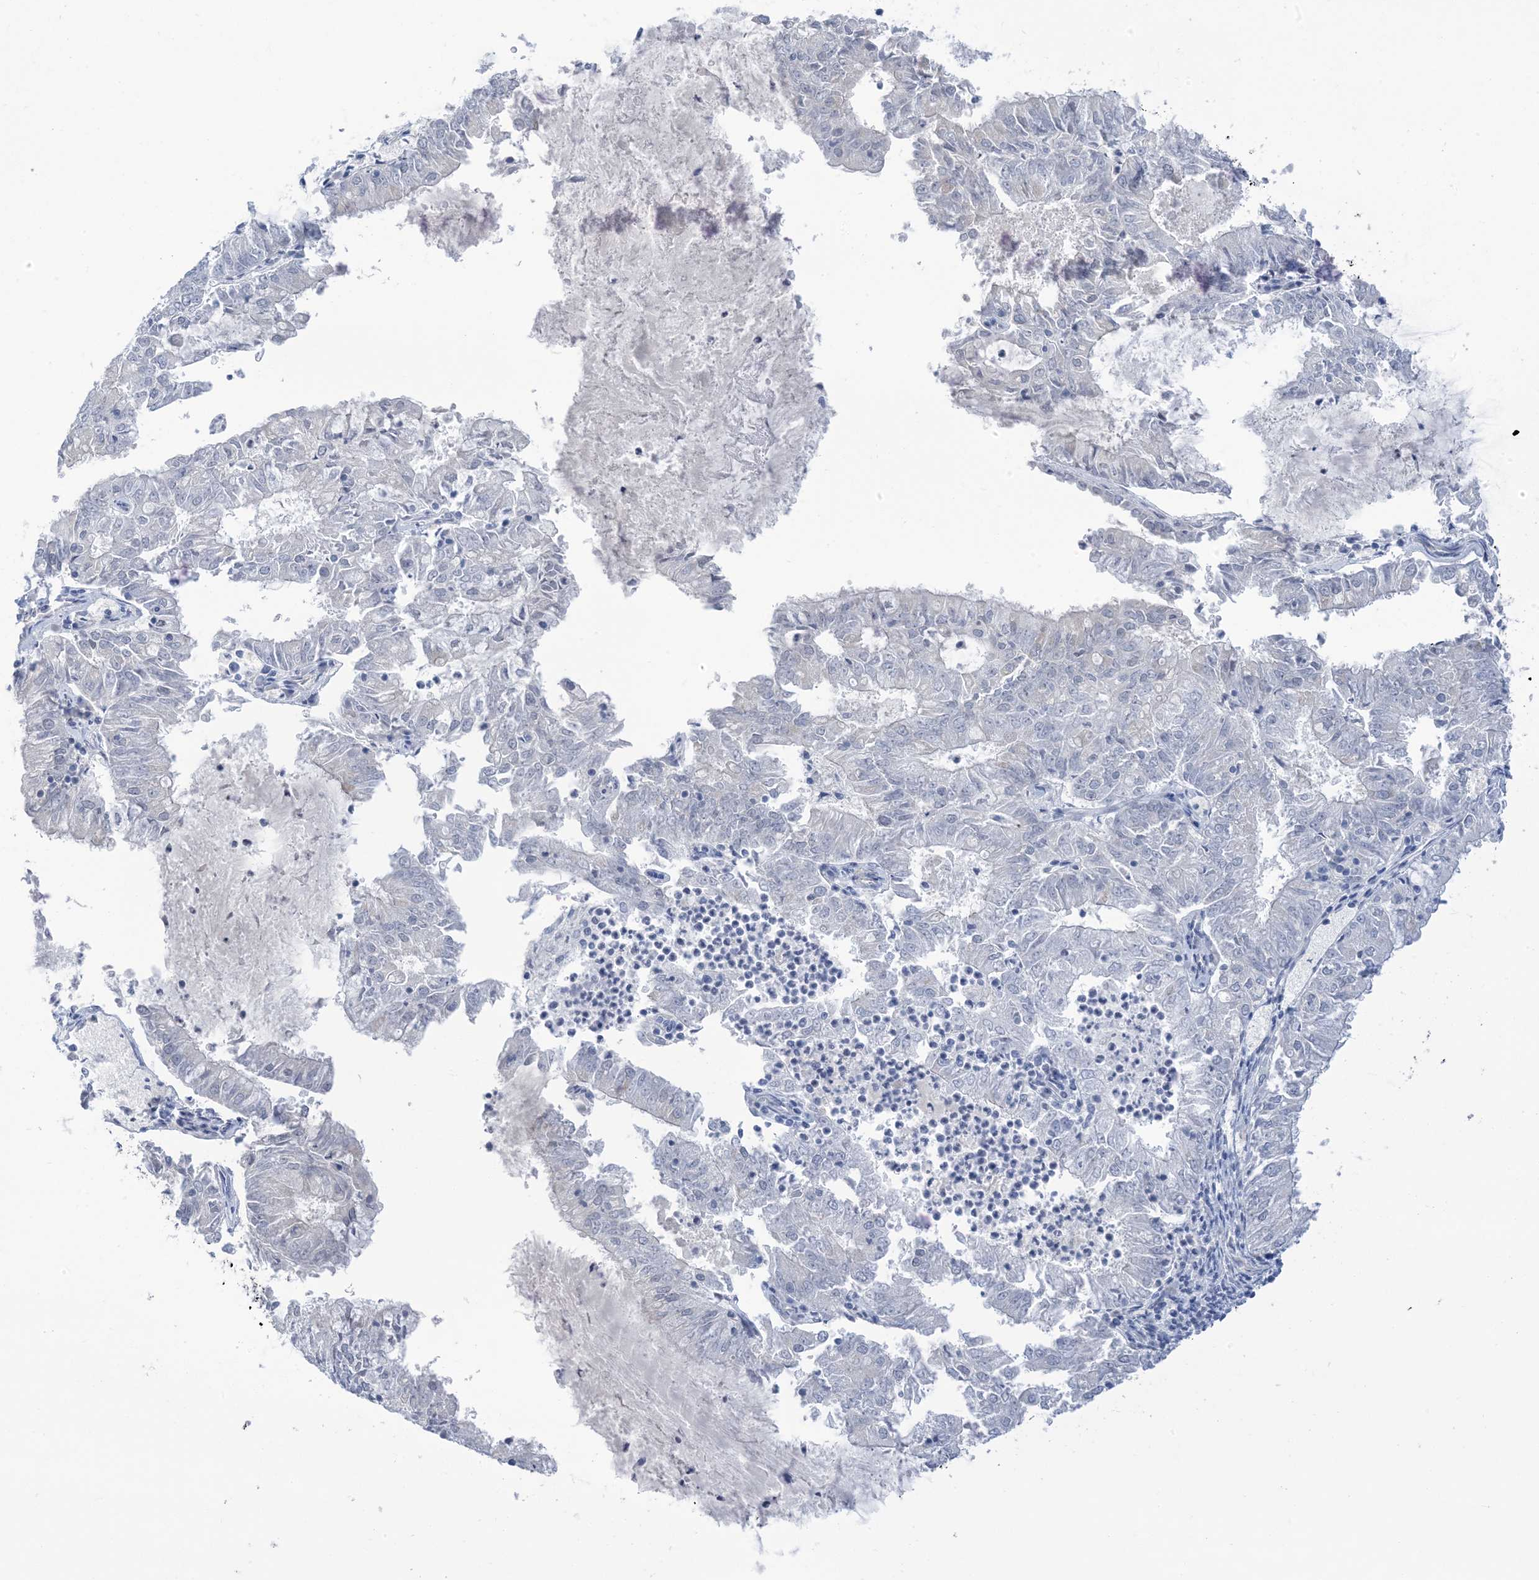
{"staining": {"intensity": "negative", "quantity": "none", "location": "none"}, "tissue": "endometrial cancer", "cell_type": "Tumor cells", "image_type": "cancer", "snomed": [{"axis": "morphology", "description": "Adenocarcinoma, NOS"}, {"axis": "topography", "description": "Endometrium"}], "caption": "Immunohistochemical staining of human endometrial cancer exhibits no significant positivity in tumor cells.", "gene": "IL36B", "patient": {"sex": "female", "age": 57}}